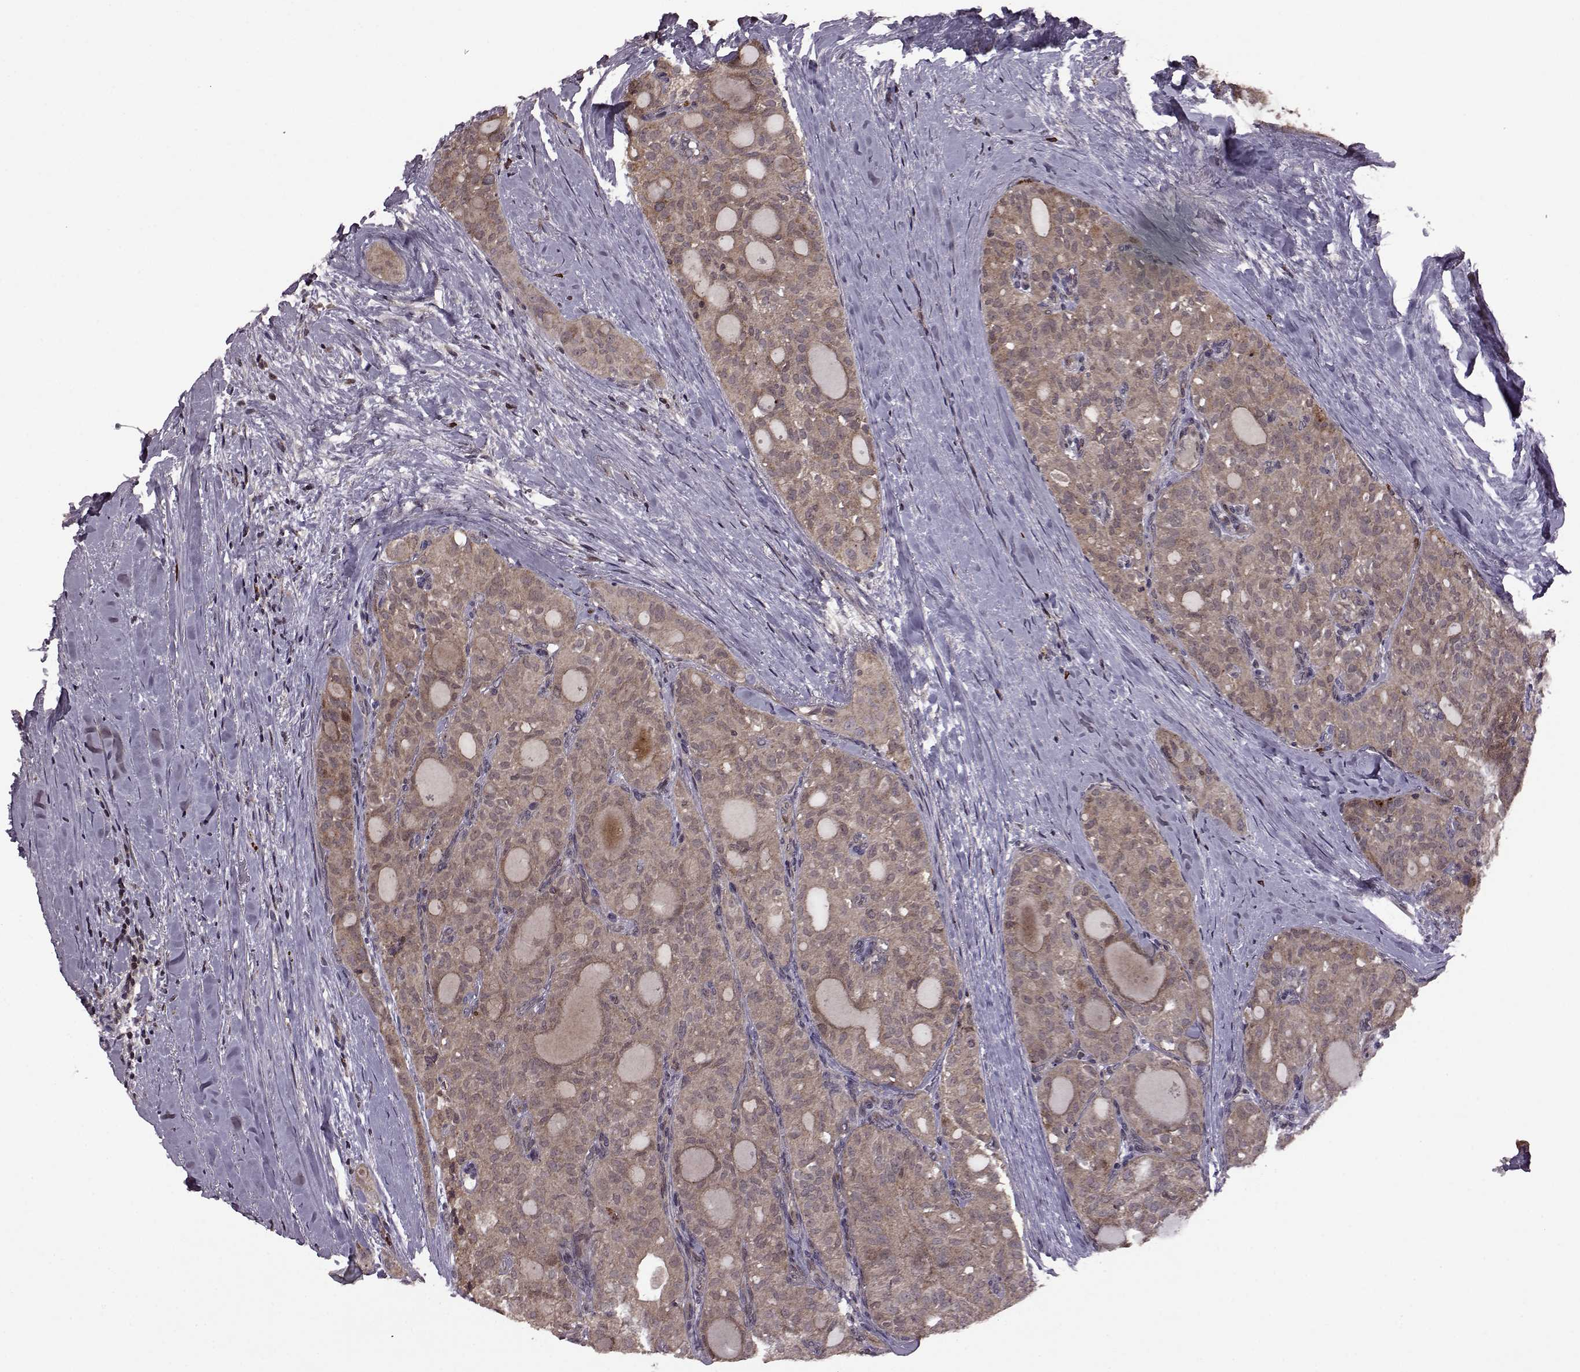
{"staining": {"intensity": "weak", "quantity": "25%-75%", "location": "cytoplasmic/membranous"}, "tissue": "thyroid cancer", "cell_type": "Tumor cells", "image_type": "cancer", "snomed": [{"axis": "morphology", "description": "Follicular adenoma carcinoma, NOS"}, {"axis": "topography", "description": "Thyroid gland"}], "caption": "A histopathology image of thyroid follicular adenoma carcinoma stained for a protein exhibits weak cytoplasmic/membranous brown staining in tumor cells.", "gene": "TRMU", "patient": {"sex": "male", "age": 75}}